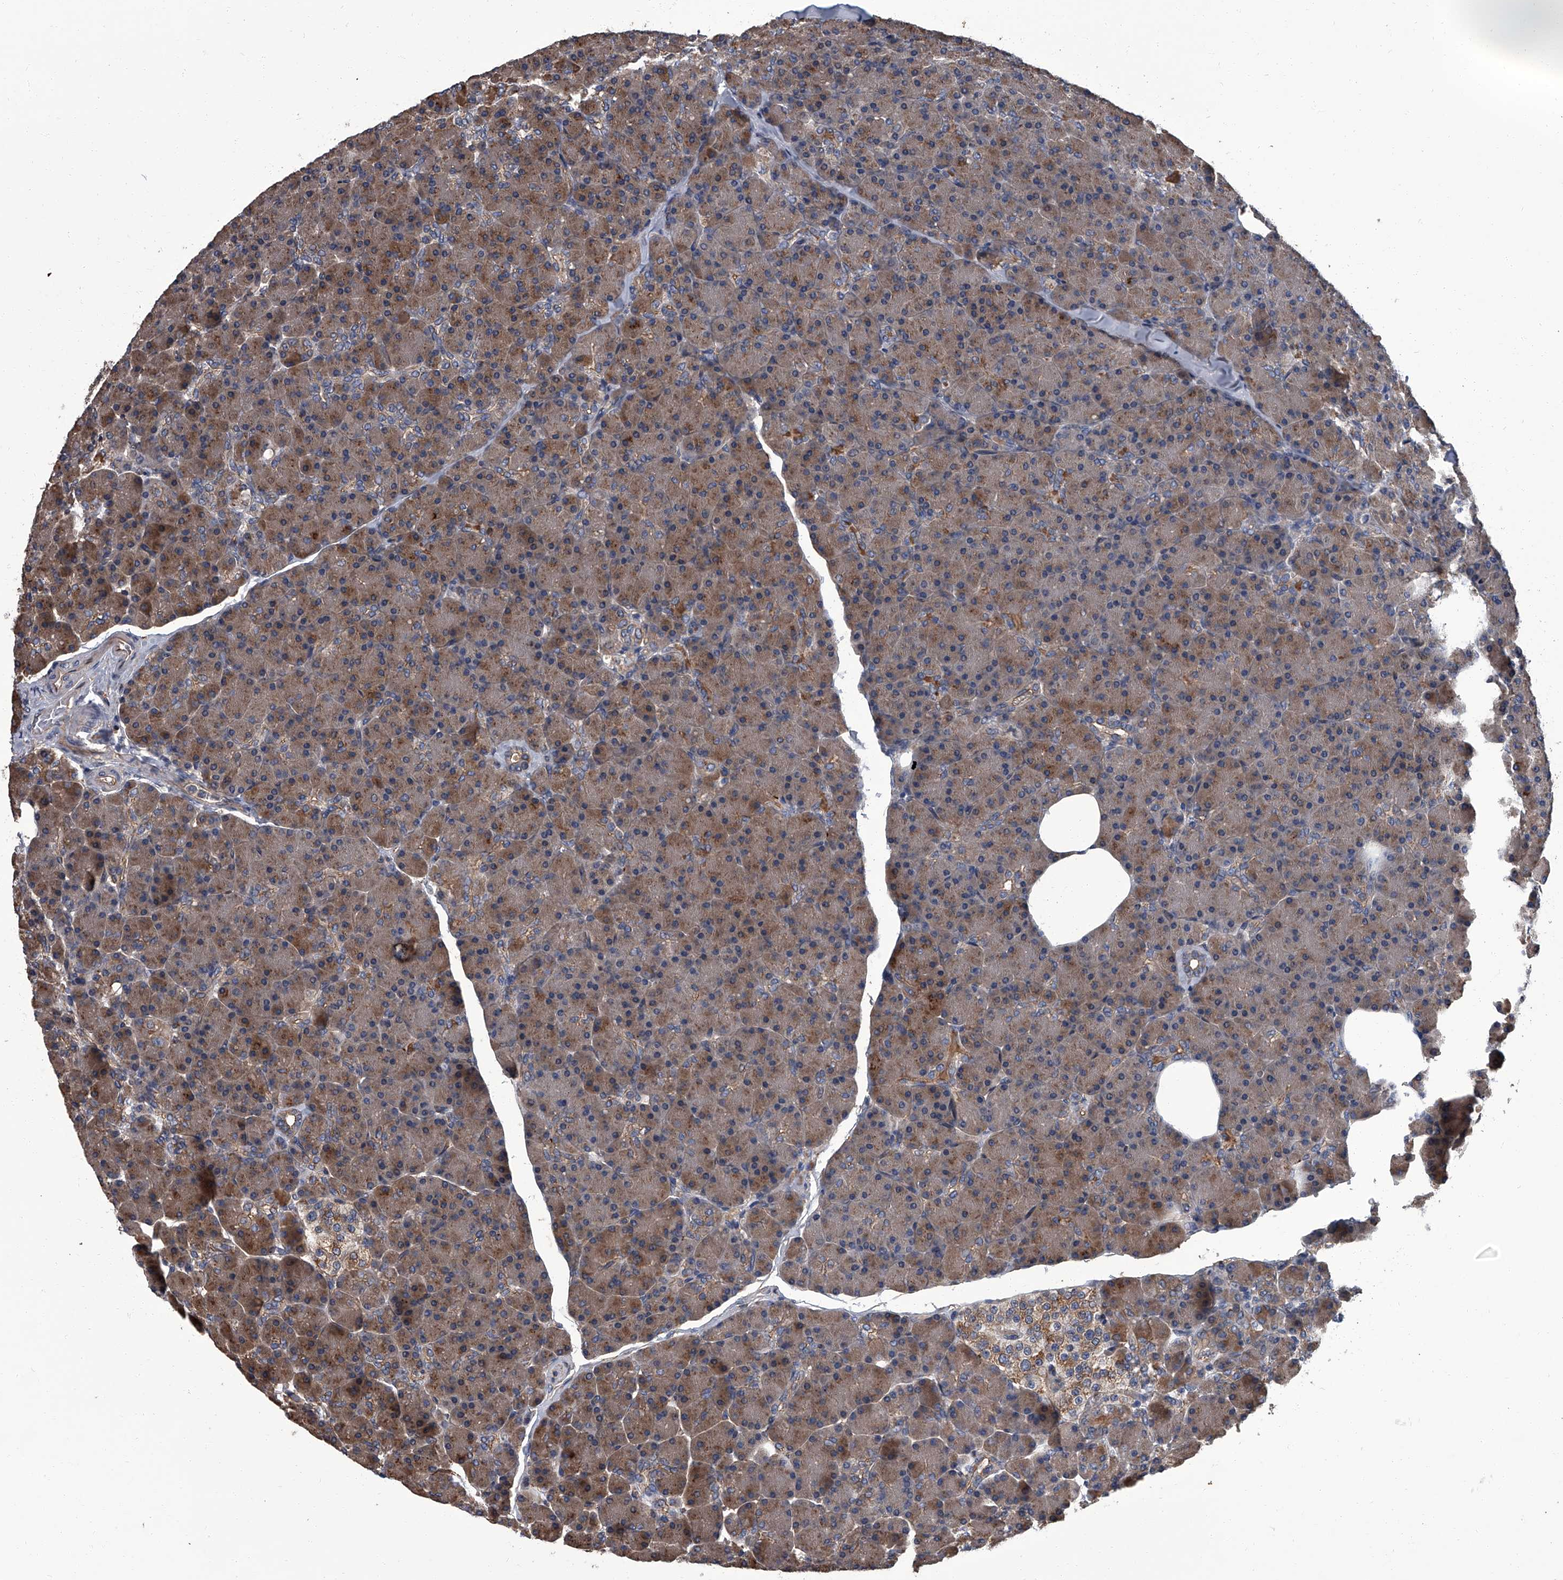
{"staining": {"intensity": "moderate", "quantity": ">75%", "location": "cytoplasmic/membranous"}, "tissue": "pancreas", "cell_type": "Exocrine glandular cells", "image_type": "normal", "snomed": [{"axis": "morphology", "description": "Normal tissue, NOS"}, {"axis": "topography", "description": "Pancreas"}], "caption": "Normal pancreas displays moderate cytoplasmic/membranous positivity in approximately >75% of exocrine glandular cells (Brightfield microscopy of DAB IHC at high magnification)..", "gene": "SIRT4", "patient": {"sex": "female", "age": 43}}